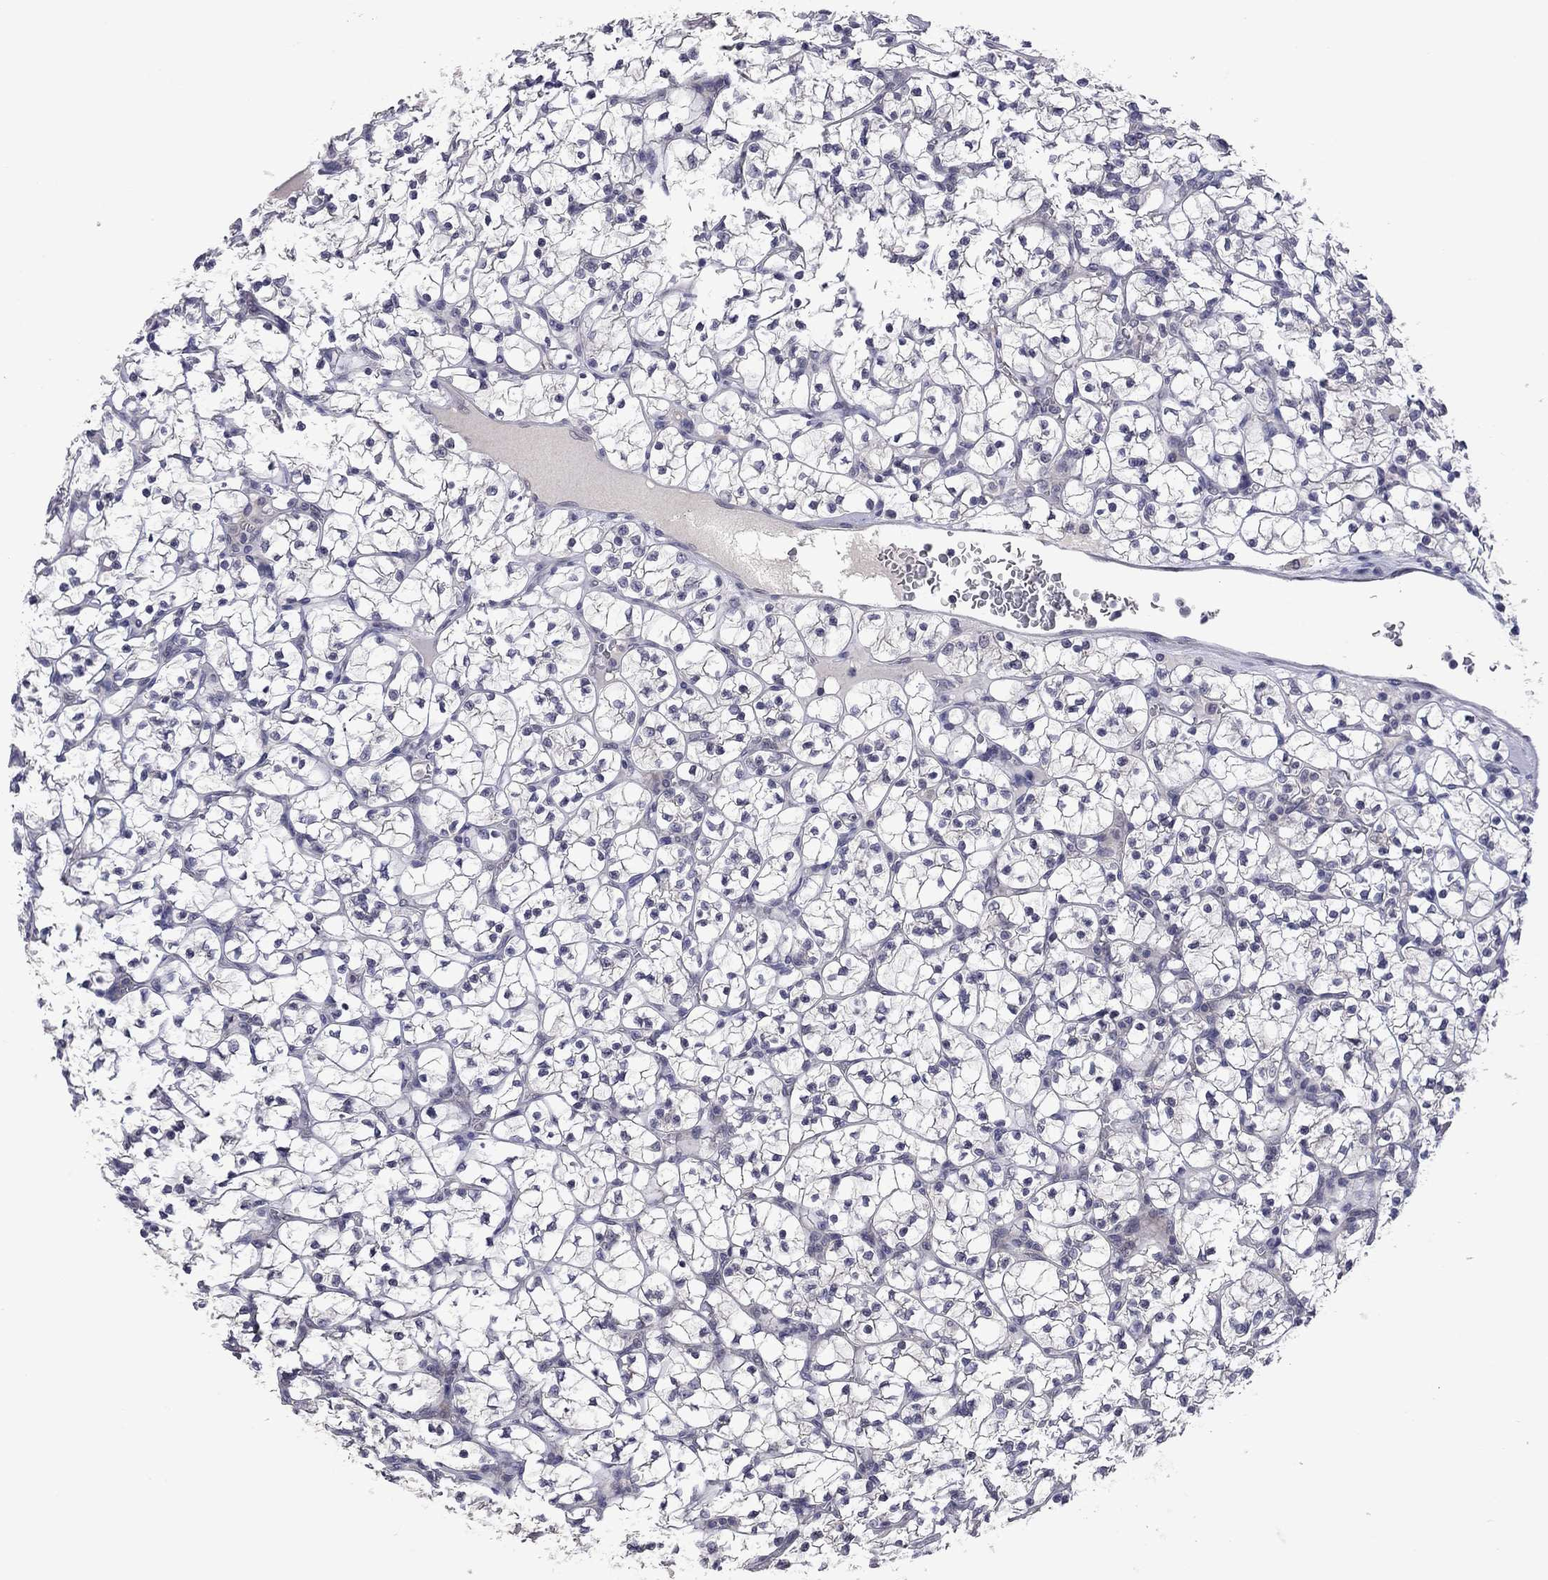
{"staining": {"intensity": "negative", "quantity": "none", "location": "none"}, "tissue": "renal cancer", "cell_type": "Tumor cells", "image_type": "cancer", "snomed": [{"axis": "morphology", "description": "Adenocarcinoma, NOS"}, {"axis": "topography", "description": "Kidney"}], "caption": "Immunohistochemistry micrograph of human renal adenocarcinoma stained for a protein (brown), which displays no expression in tumor cells.", "gene": "FABP12", "patient": {"sex": "female", "age": 89}}